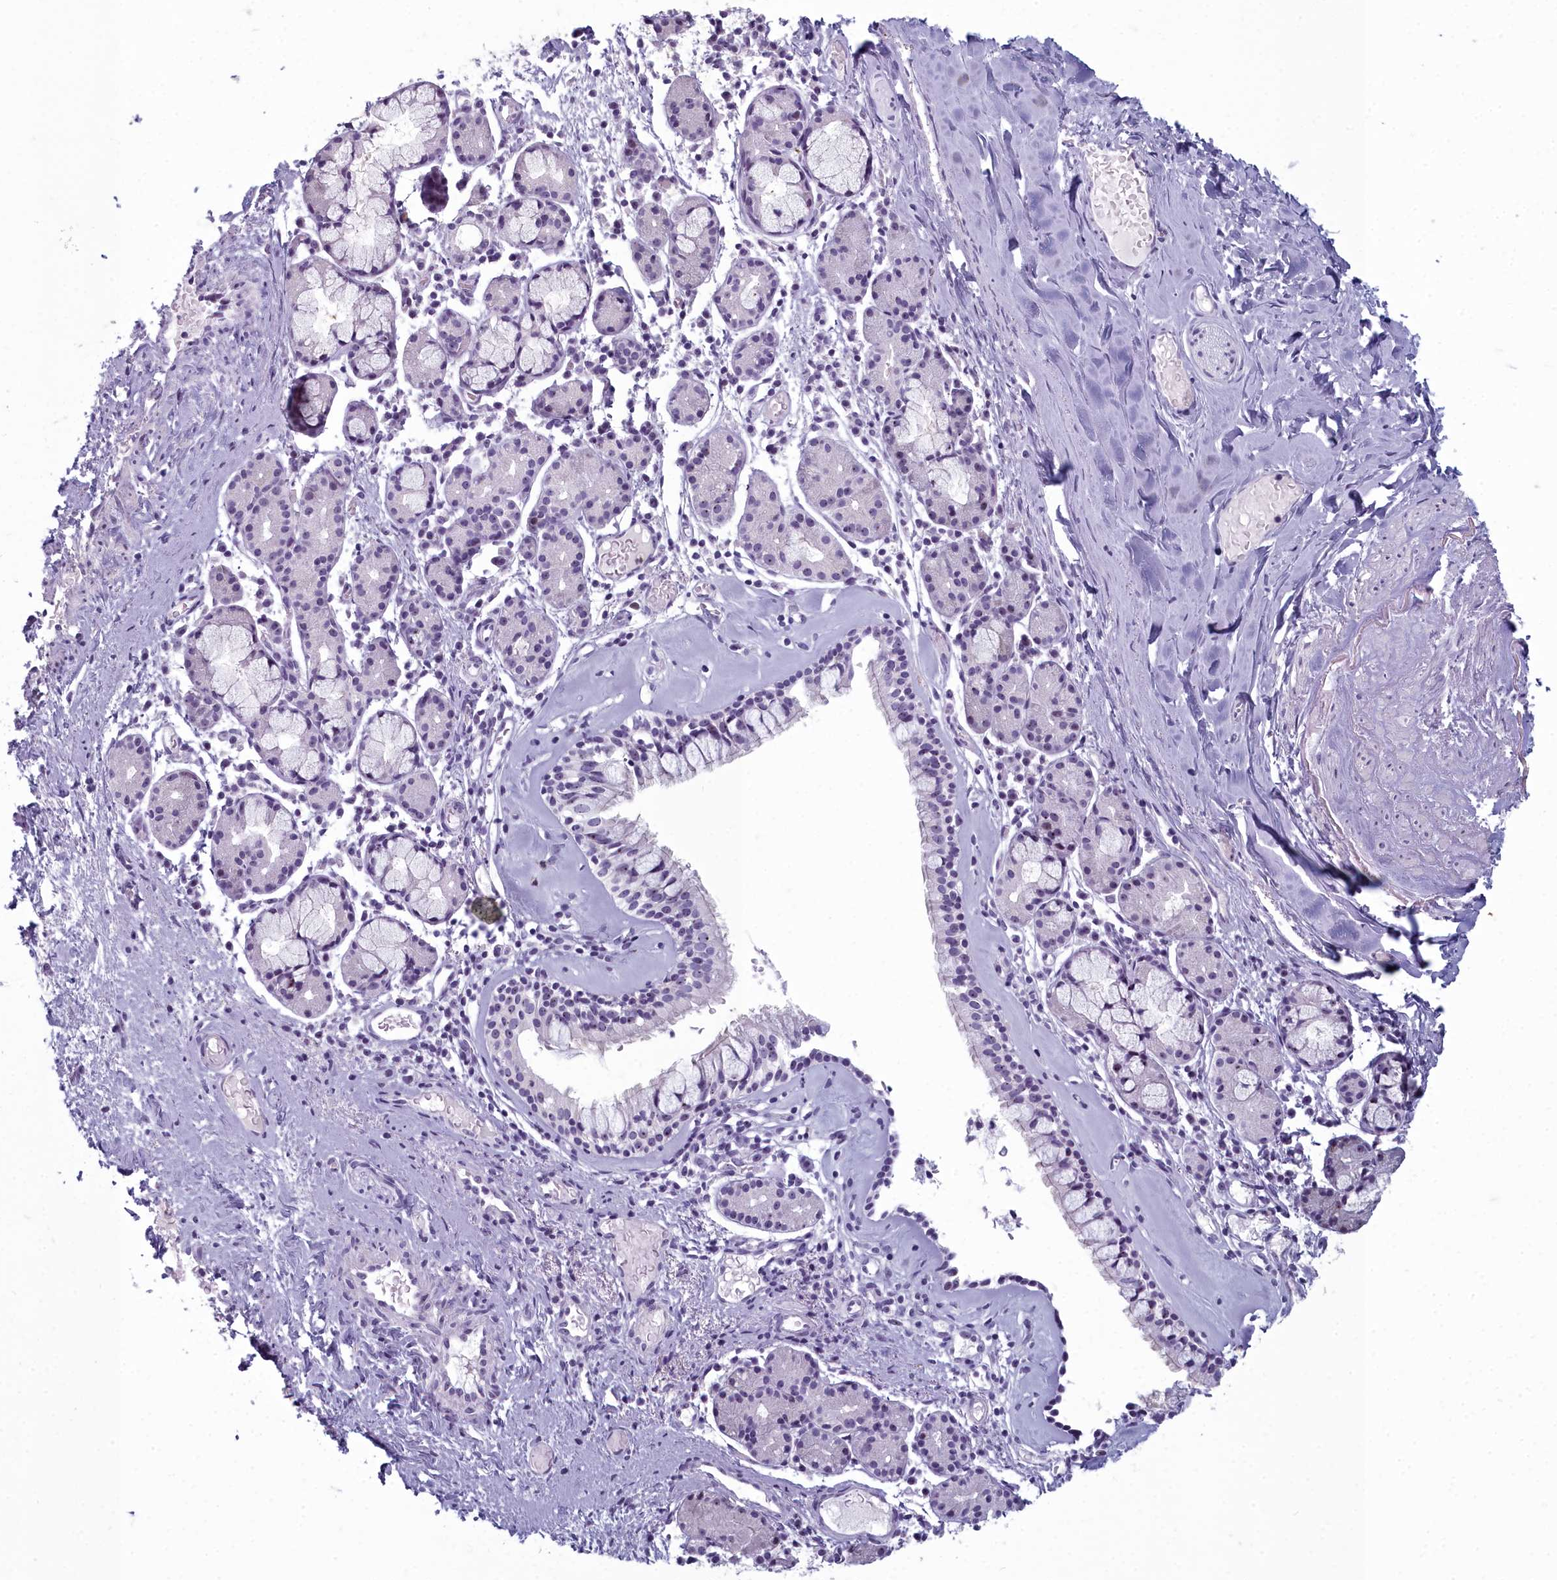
{"staining": {"intensity": "weak", "quantity": "<25%", "location": "nuclear"}, "tissue": "nasopharynx", "cell_type": "Respiratory epithelial cells", "image_type": "normal", "snomed": [{"axis": "morphology", "description": "Normal tissue, NOS"}, {"axis": "topography", "description": "Nasopharynx"}], "caption": "High power microscopy histopathology image of an immunohistochemistry (IHC) micrograph of benign nasopharynx, revealing no significant positivity in respiratory epithelial cells. The staining is performed using DAB (3,3'-diaminobenzidine) brown chromogen with nuclei counter-stained in using hematoxylin.", "gene": "INSYN2A", "patient": {"sex": "male", "age": 82}}